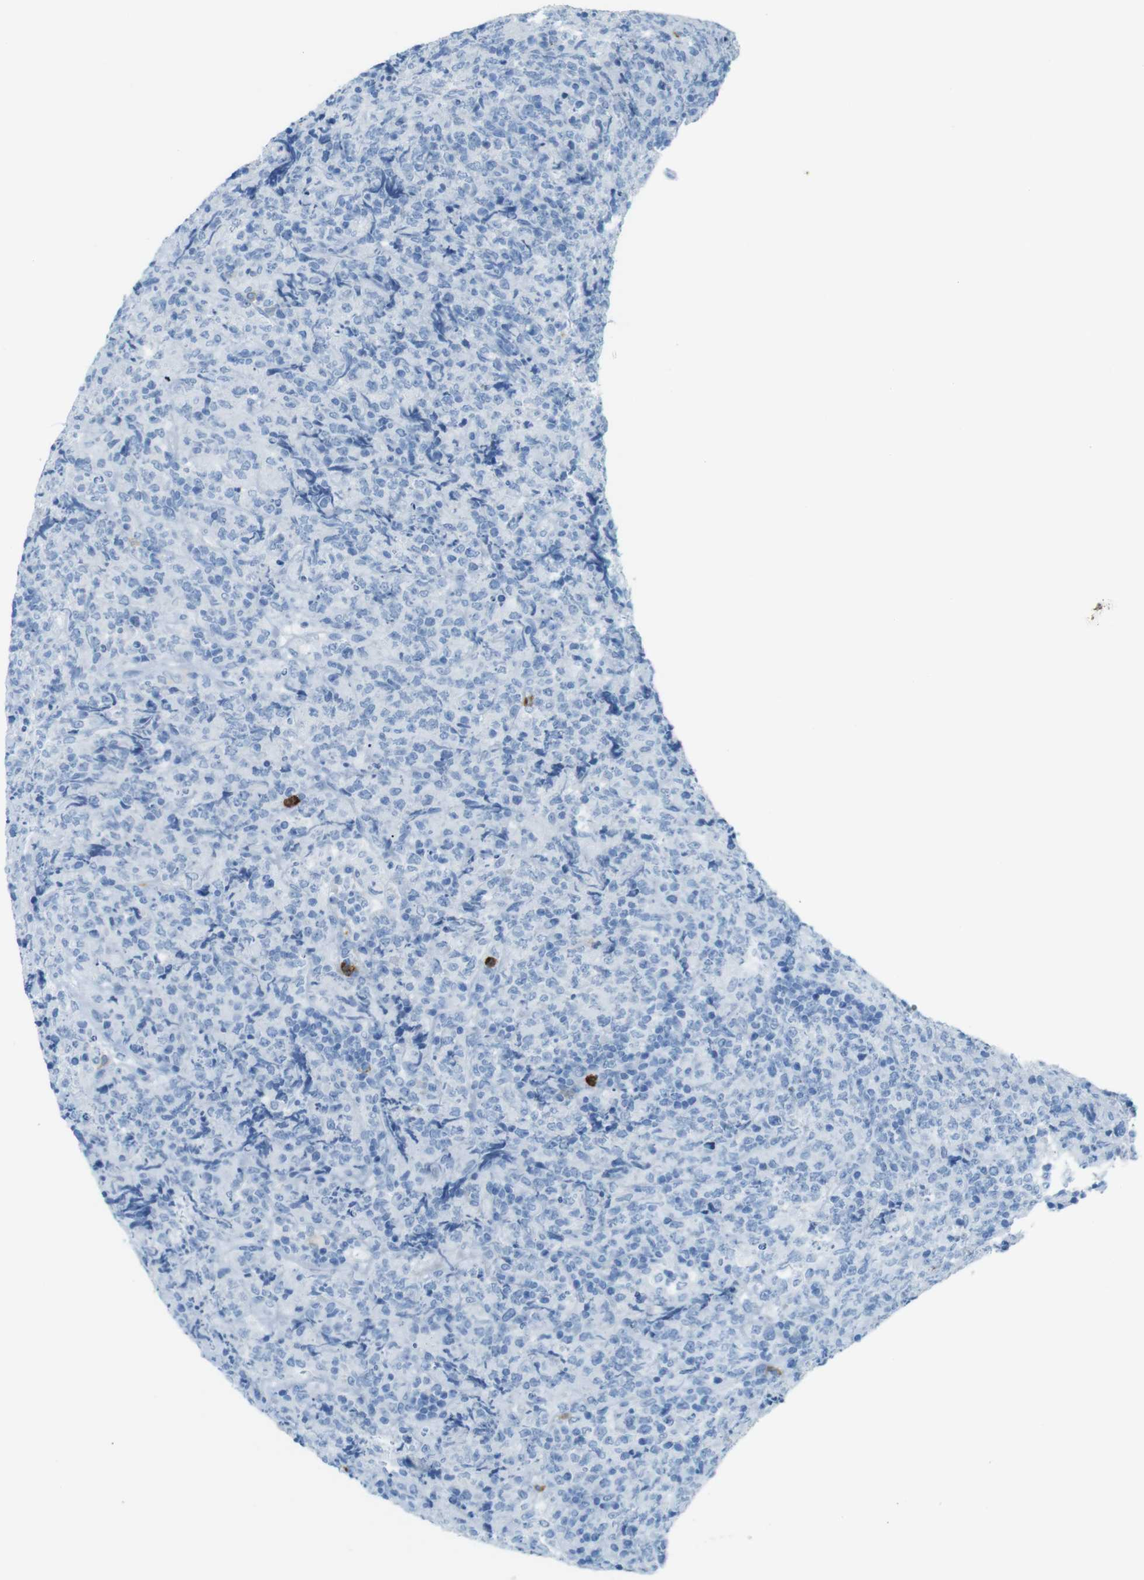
{"staining": {"intensity": "negative", "quantity": "none", "location": "none"}, "tissue": "lymphoma", "cell_type": "Tumor cells", "image_type": "cancer", "snomed": [{"axis": "morphology", "description": "Malignant lymphoma, non-Hodgkin's type, High grade"}, {"axis": "topography", "description": "Tonsil"}], "caption": "Immunohistochemistry (IHC) photomicrograph of malignant lymphoma, non-Hodgkin's type (high-grade) stained for a protein (brown), which exhibits no positivity in tumor cells.", "gene": "MCEMP1", "patient": {"sex": "female", "age": 36}}